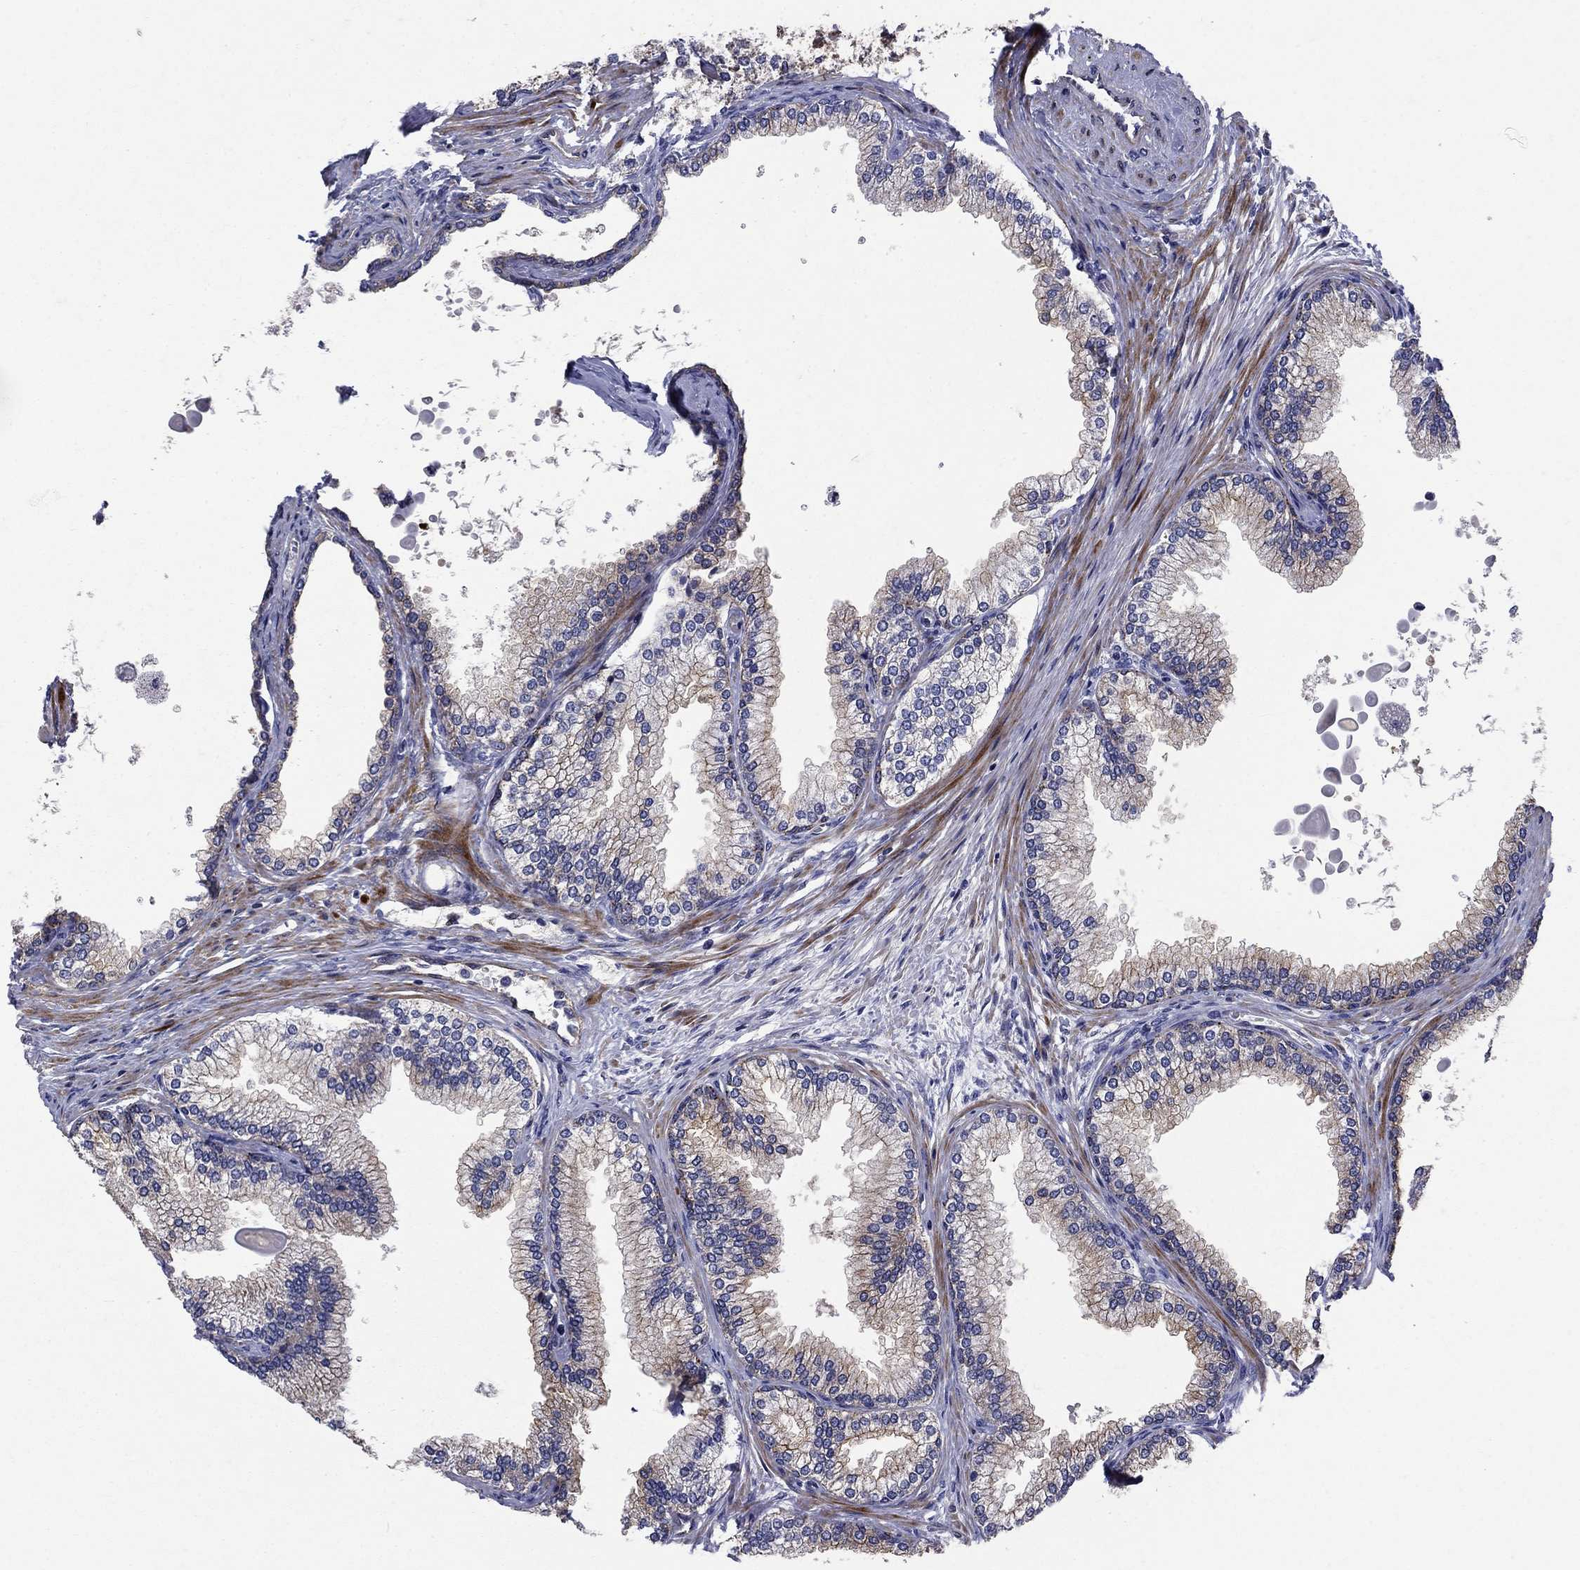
{"staining": {"intensity": "strong", "quantity": "25%-75%", "location": "cytoplasmic/membranous"}, "tissue": "prostate", "cell_type": "Glandular cells", "image_type": "normal", "snomed": [{"axis": "morphology", "description": "Normal tissue, NOS"}, {"axis": "topography", "description": "Prostate"}], "caption": "The immunohistochemical stain shows strong cytoplasmic/membranous positivity in glandular cells of normal prostate. The protein is shown in brown color, while the nuclei are stained blue.", "gene": "SLC7A1", "patient": {"sex": "male", "age": 72}}